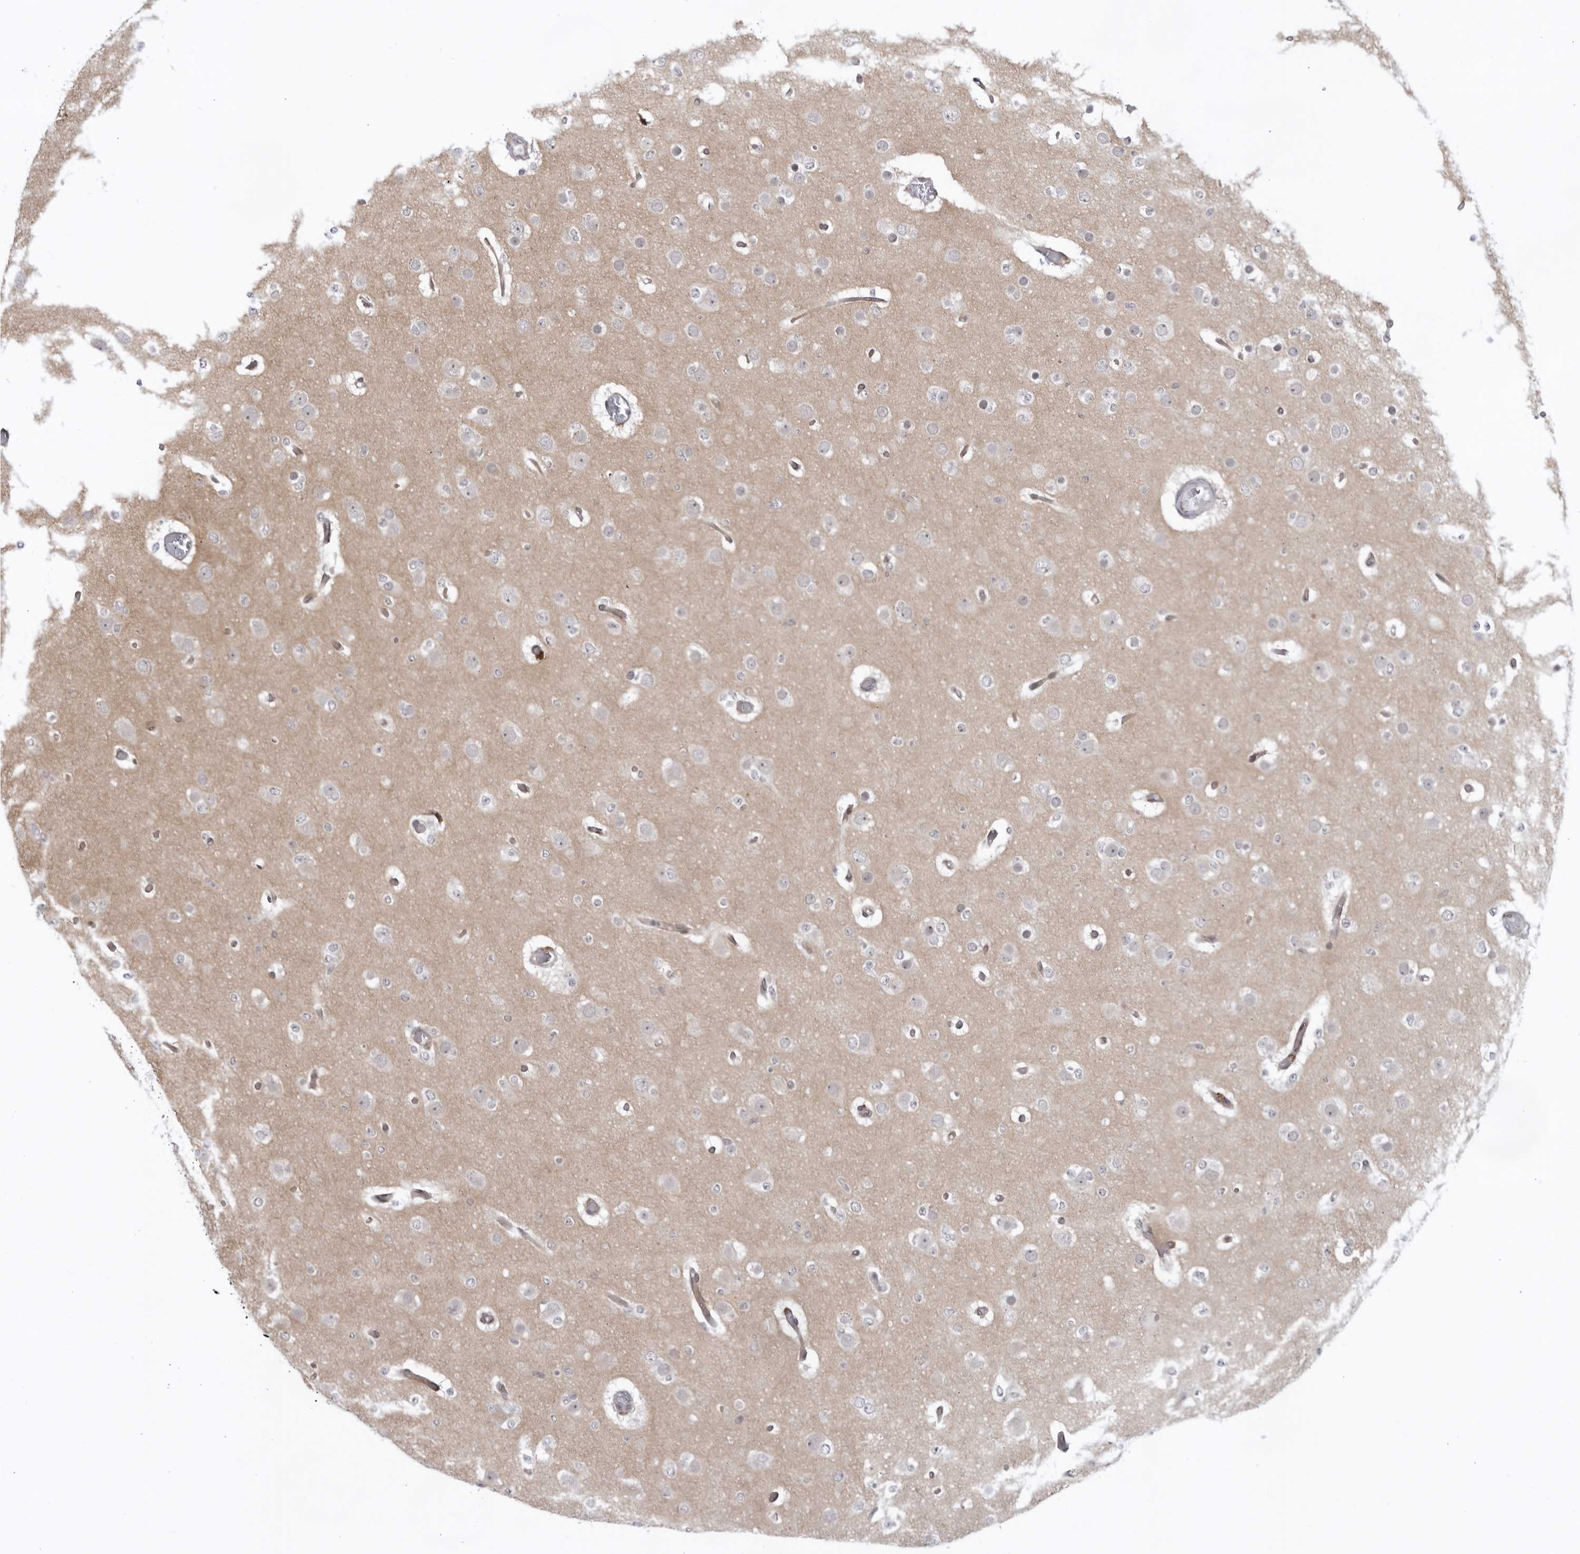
{"staining": {"intensity": "negative", "quantity": "none", "location": "none"}, "tissue": "glioma", "cell_type": "Tumor cells", "image_type": "cancer", "snomed": [{"axis": "morphology", "description": "Glioma, malignant, Low grade"}, {"axis": "topography", "description": "Brain"}], "caption": "Immunohistochemistry of human glioma reveals no staining in tumor cells.", "gene": "ITGB3BP", "patient": {"sex": "female", "age": 22}}